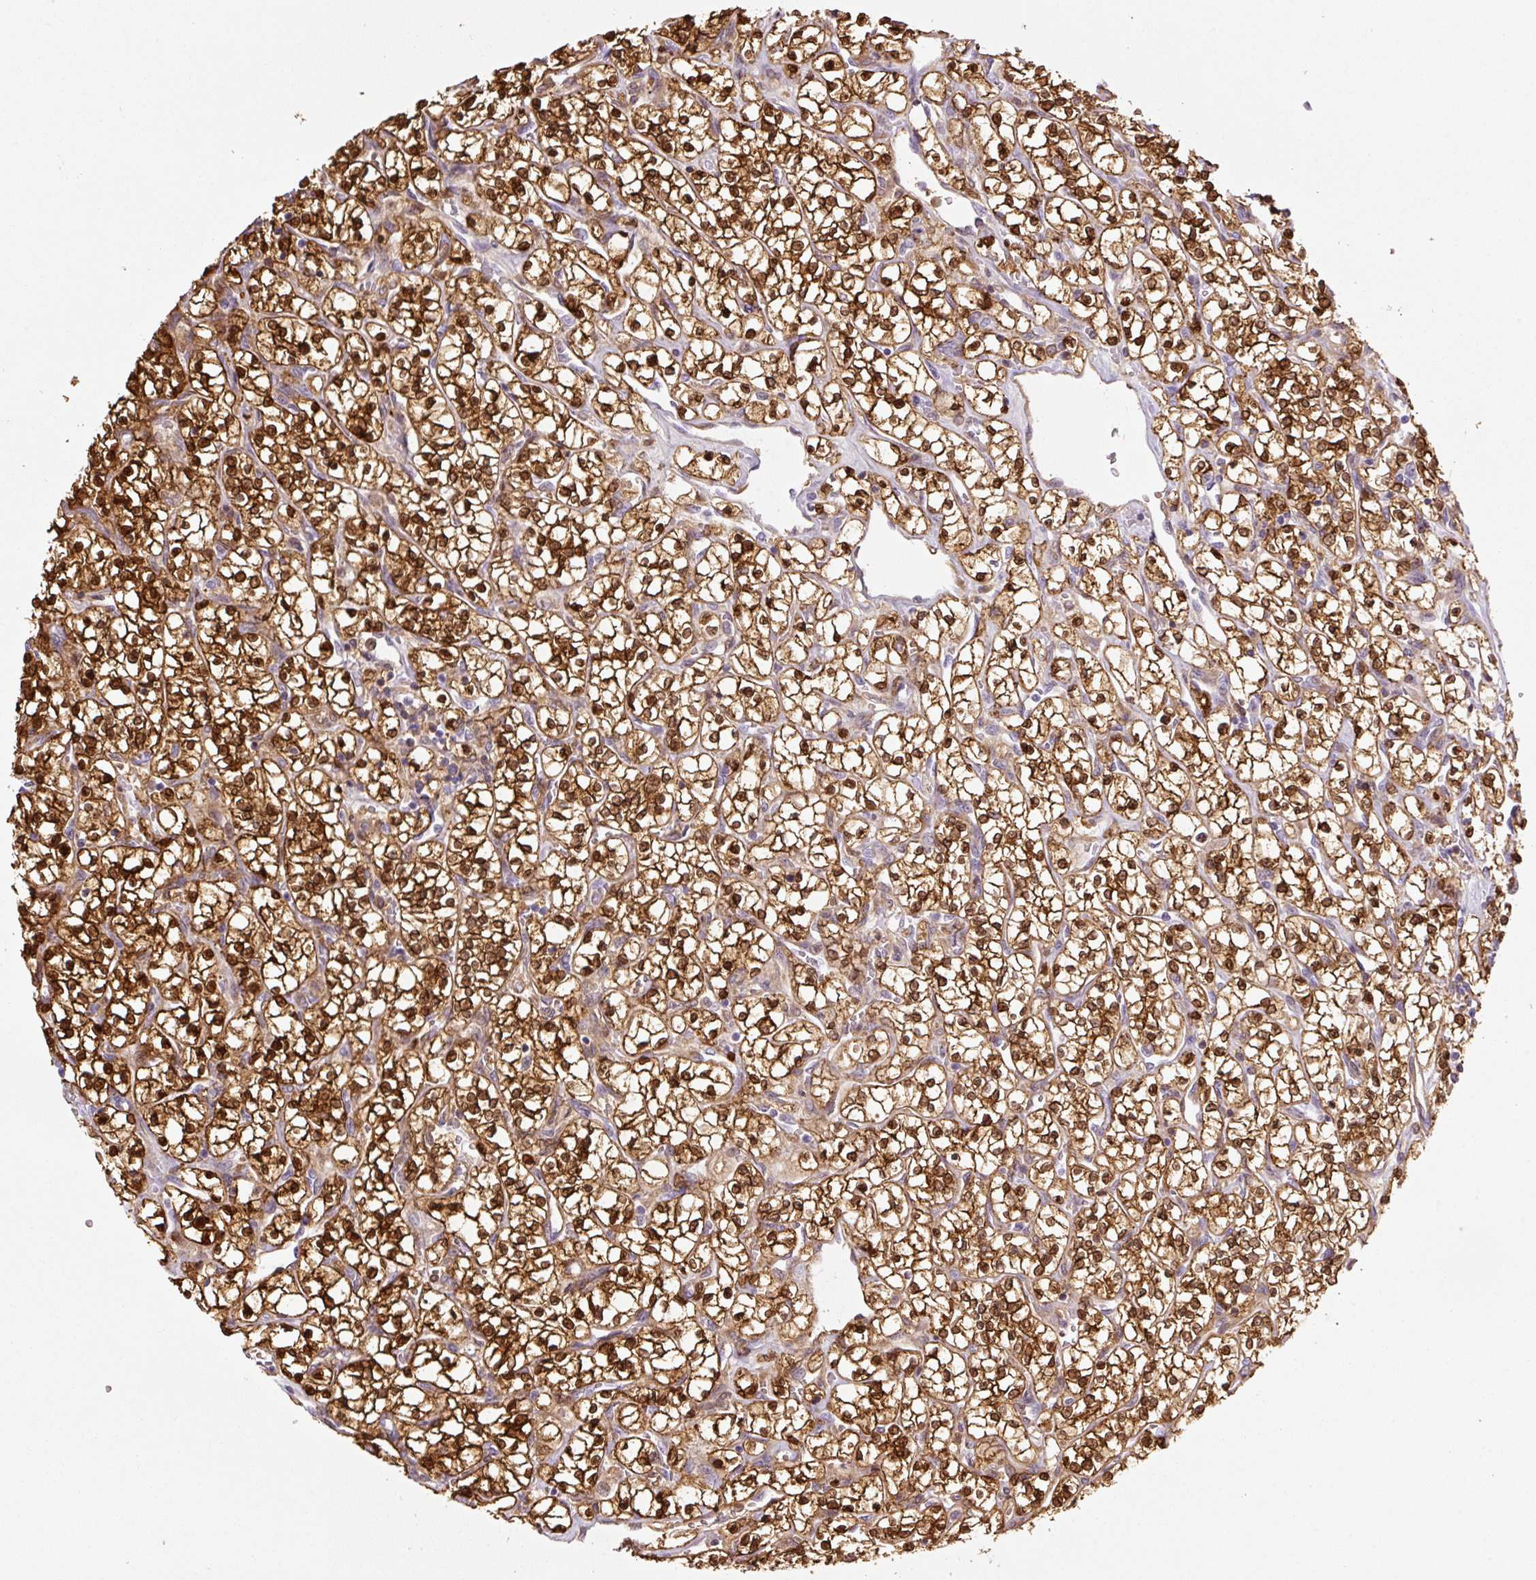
{"staining": {"intensity": "strong", "quantity": ">75%", "location": "cytoplasmic/membranous,nuclear"}, "tissue": "renal cancer", "cell_type": "Tumor cells", "image_type": "cancer", "snomed": [{"axis": "morphology", "description": "Adenocarcinoma, NOS"}, {"axis": "topography", "description": "Kidney"}], "caption": "High-power microscopy captured an immunohistochemistry (IHC) photomicrograph of renal cancer, revealing strong cytoplasmic/membranous and nuclear staining in about >75% of tumor cells.", "gene": "SPSB2", "patient": {"sex": "female", "age": 64}}